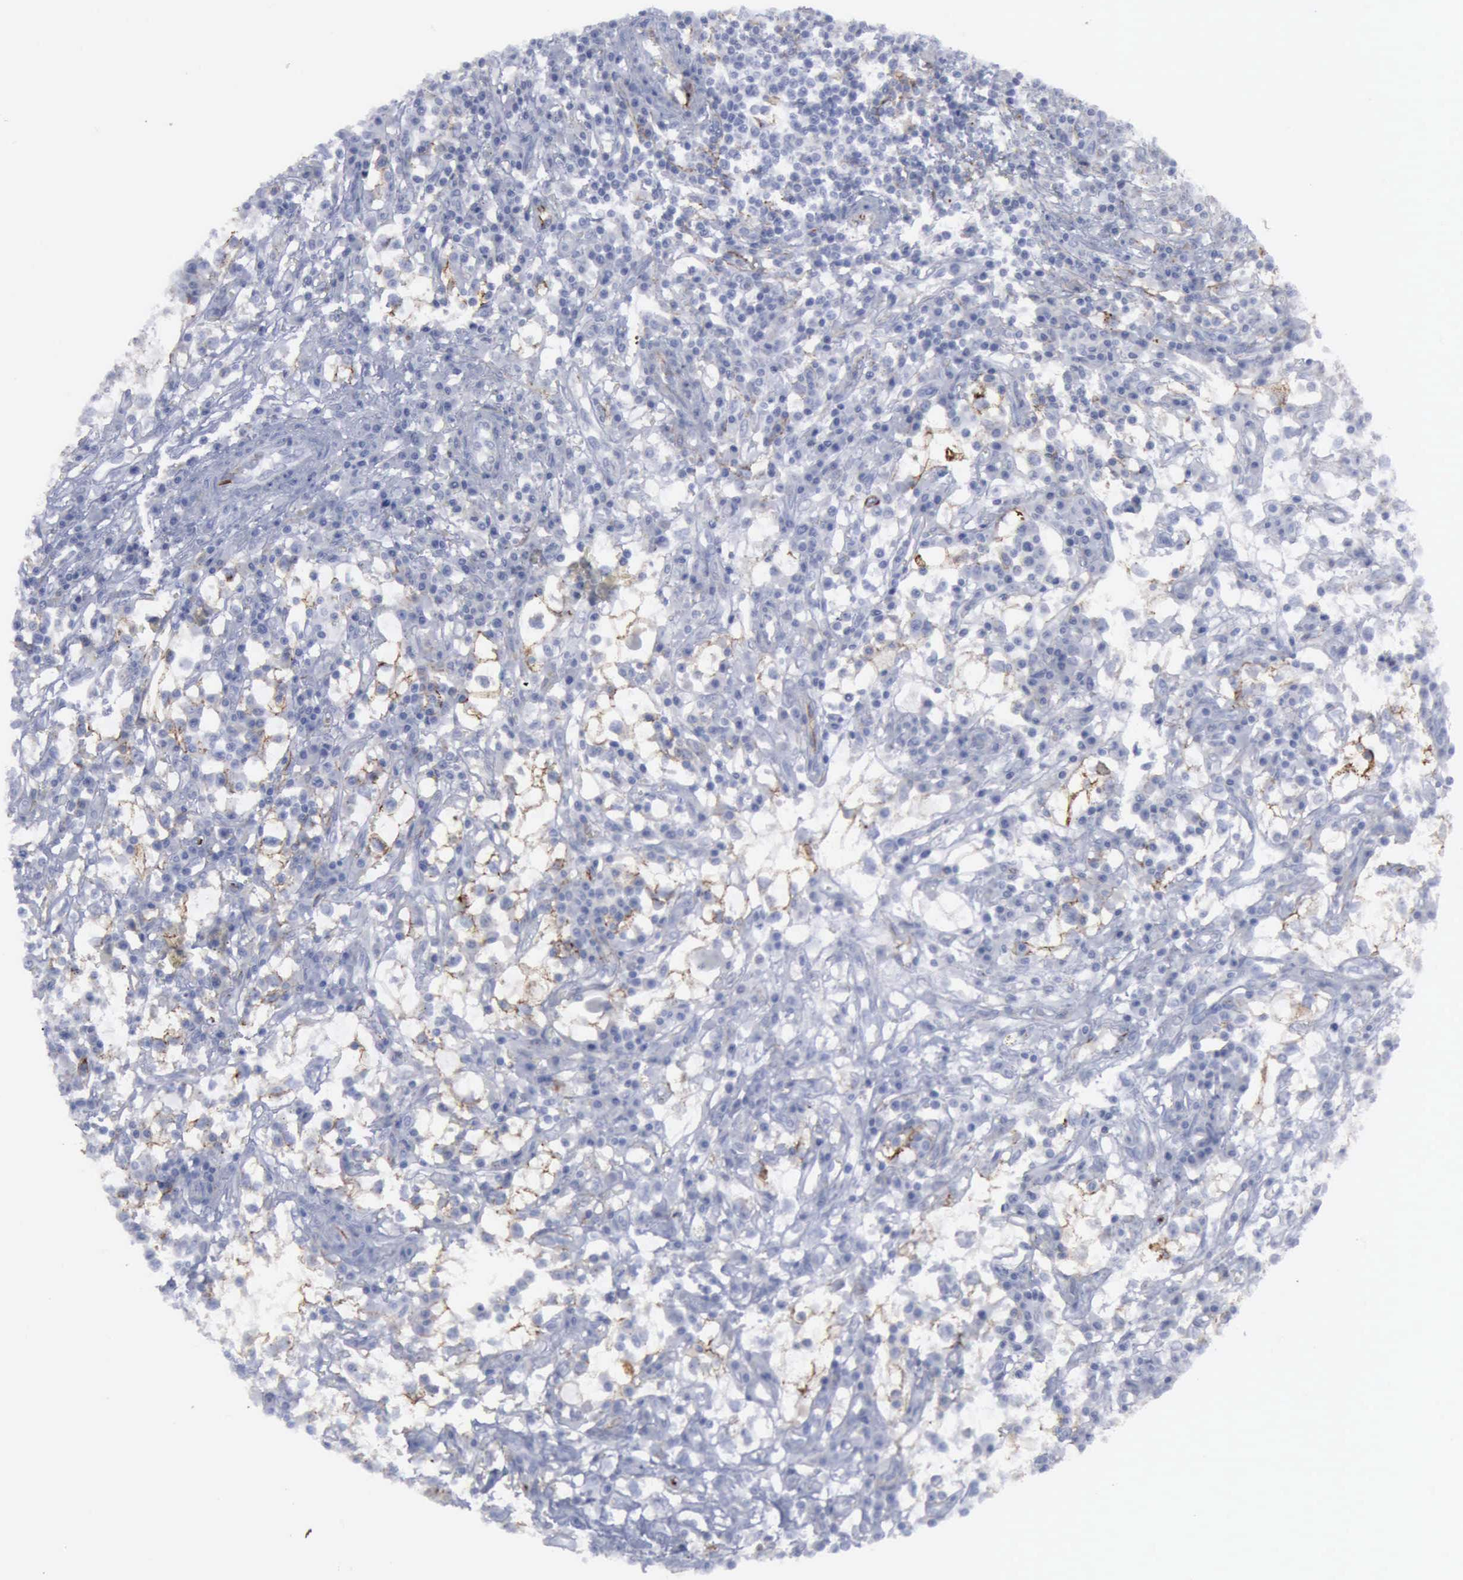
{"staining": {"intensity": "negative", "quantity": "none", "location": "none"}, "tissue": "renal cancer", "cell_type": "Tumor cells", "image_type": "cancer", "snomed": [{"axis": "morphology", "description": "Adenocarcinoma, NOS"}, {"axis": "topography", "description": "Kidney"}], "caption": "Immunohistochemical staining of human renal cancer (adenocarcinoma) shows no significant positivity in tumor cells.", "gene": "VCAM1", "patient": {"sex": "male", "age": 82}}